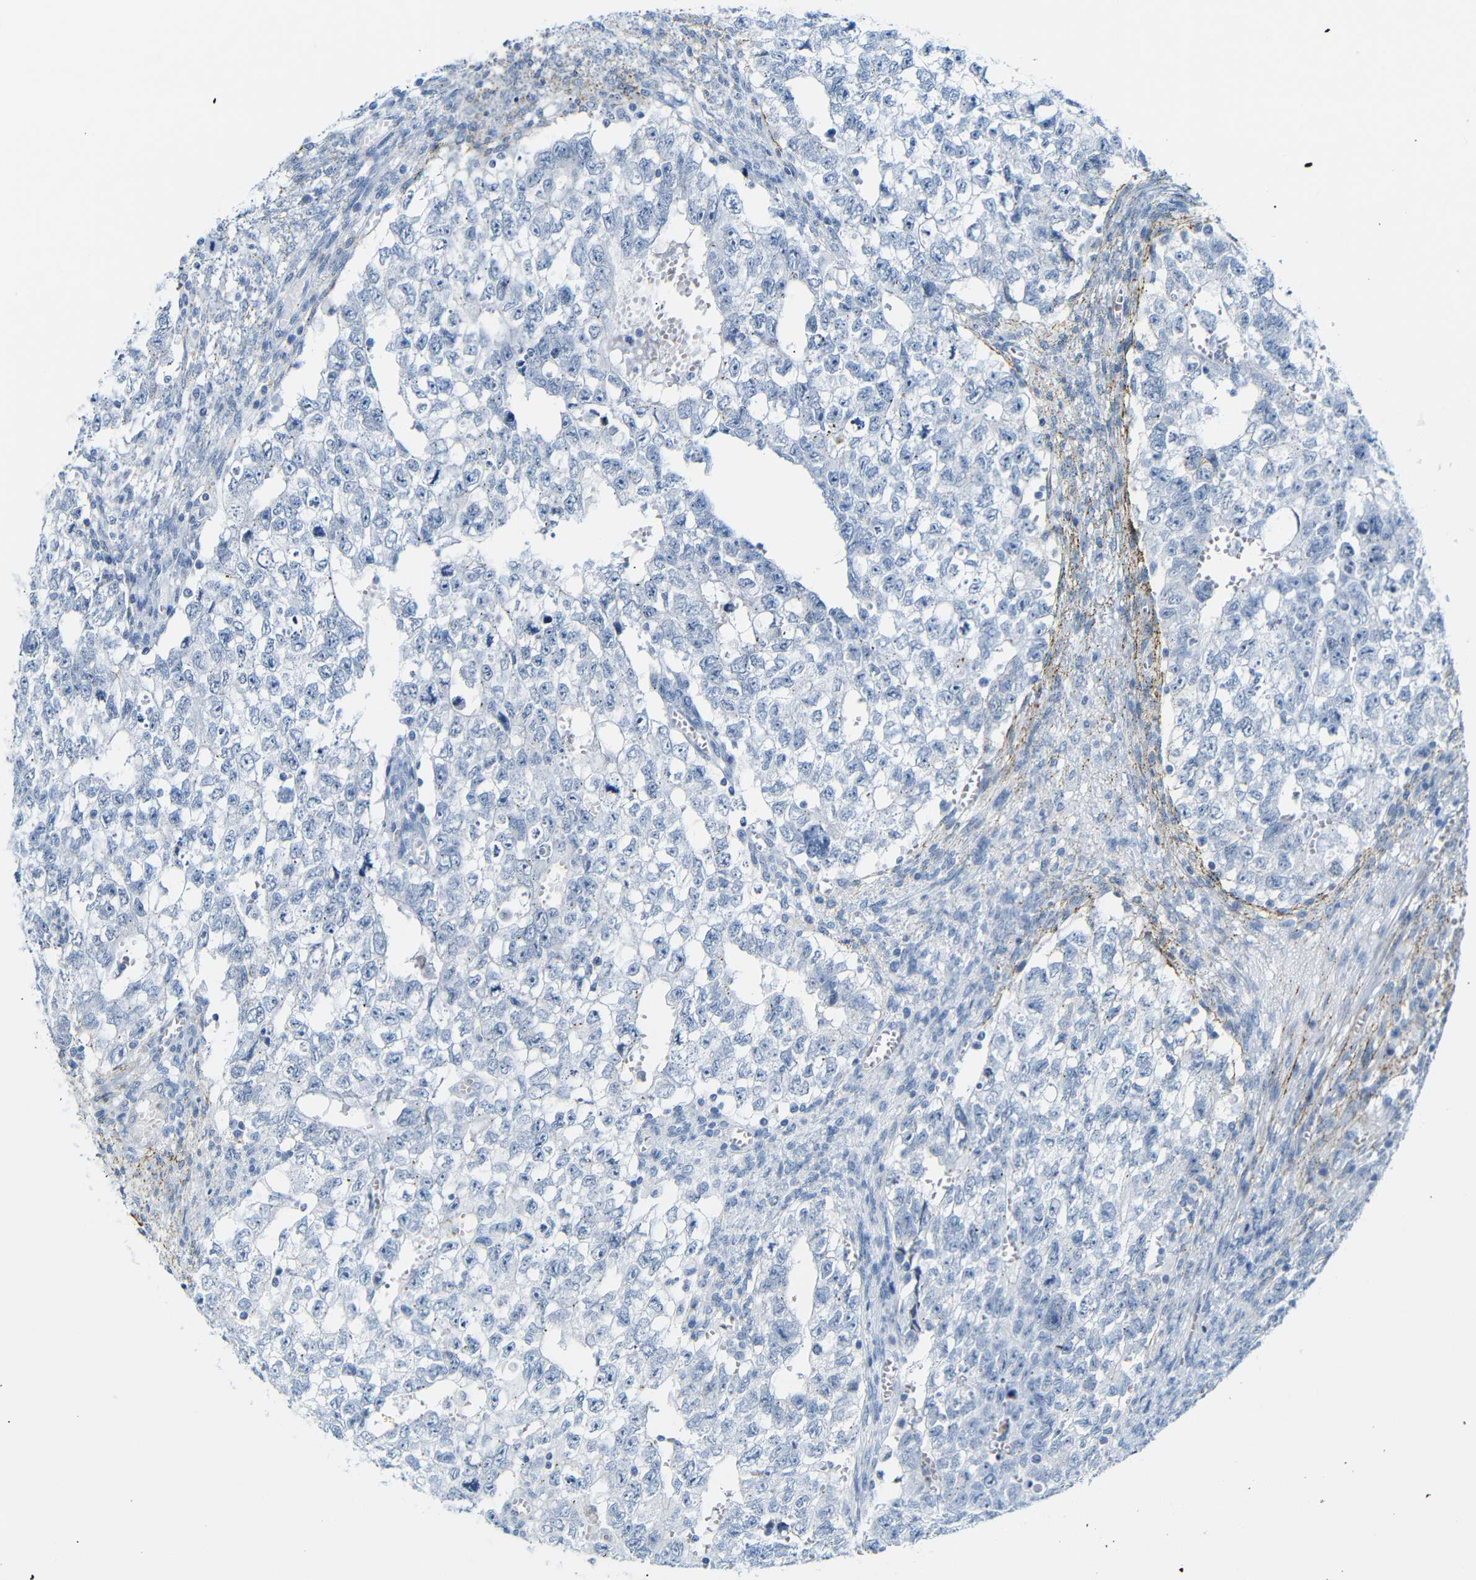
{"staining": {"intensity": "negative", "quantity": "none", "location": "none"}, "tissue": "testis cancer", "cell_type": "Tumor cells", "image_type": "cancer", "snomed": [{"axis": "morphology", "description": "Seminoma, NOS"}, {"axis": "morphology", "description": "Carcinoma, Embryonal, NOS"}, {"axis": "topography", "description": "Testis"}], "caption": "Immunohistochemistry histopathology image of seminoma (testis) stained for a protein (brown), which demonstrates no expression in tumor cells.", "gene": "DYNAP", "patient": {"sex": "male", "age": 38}}